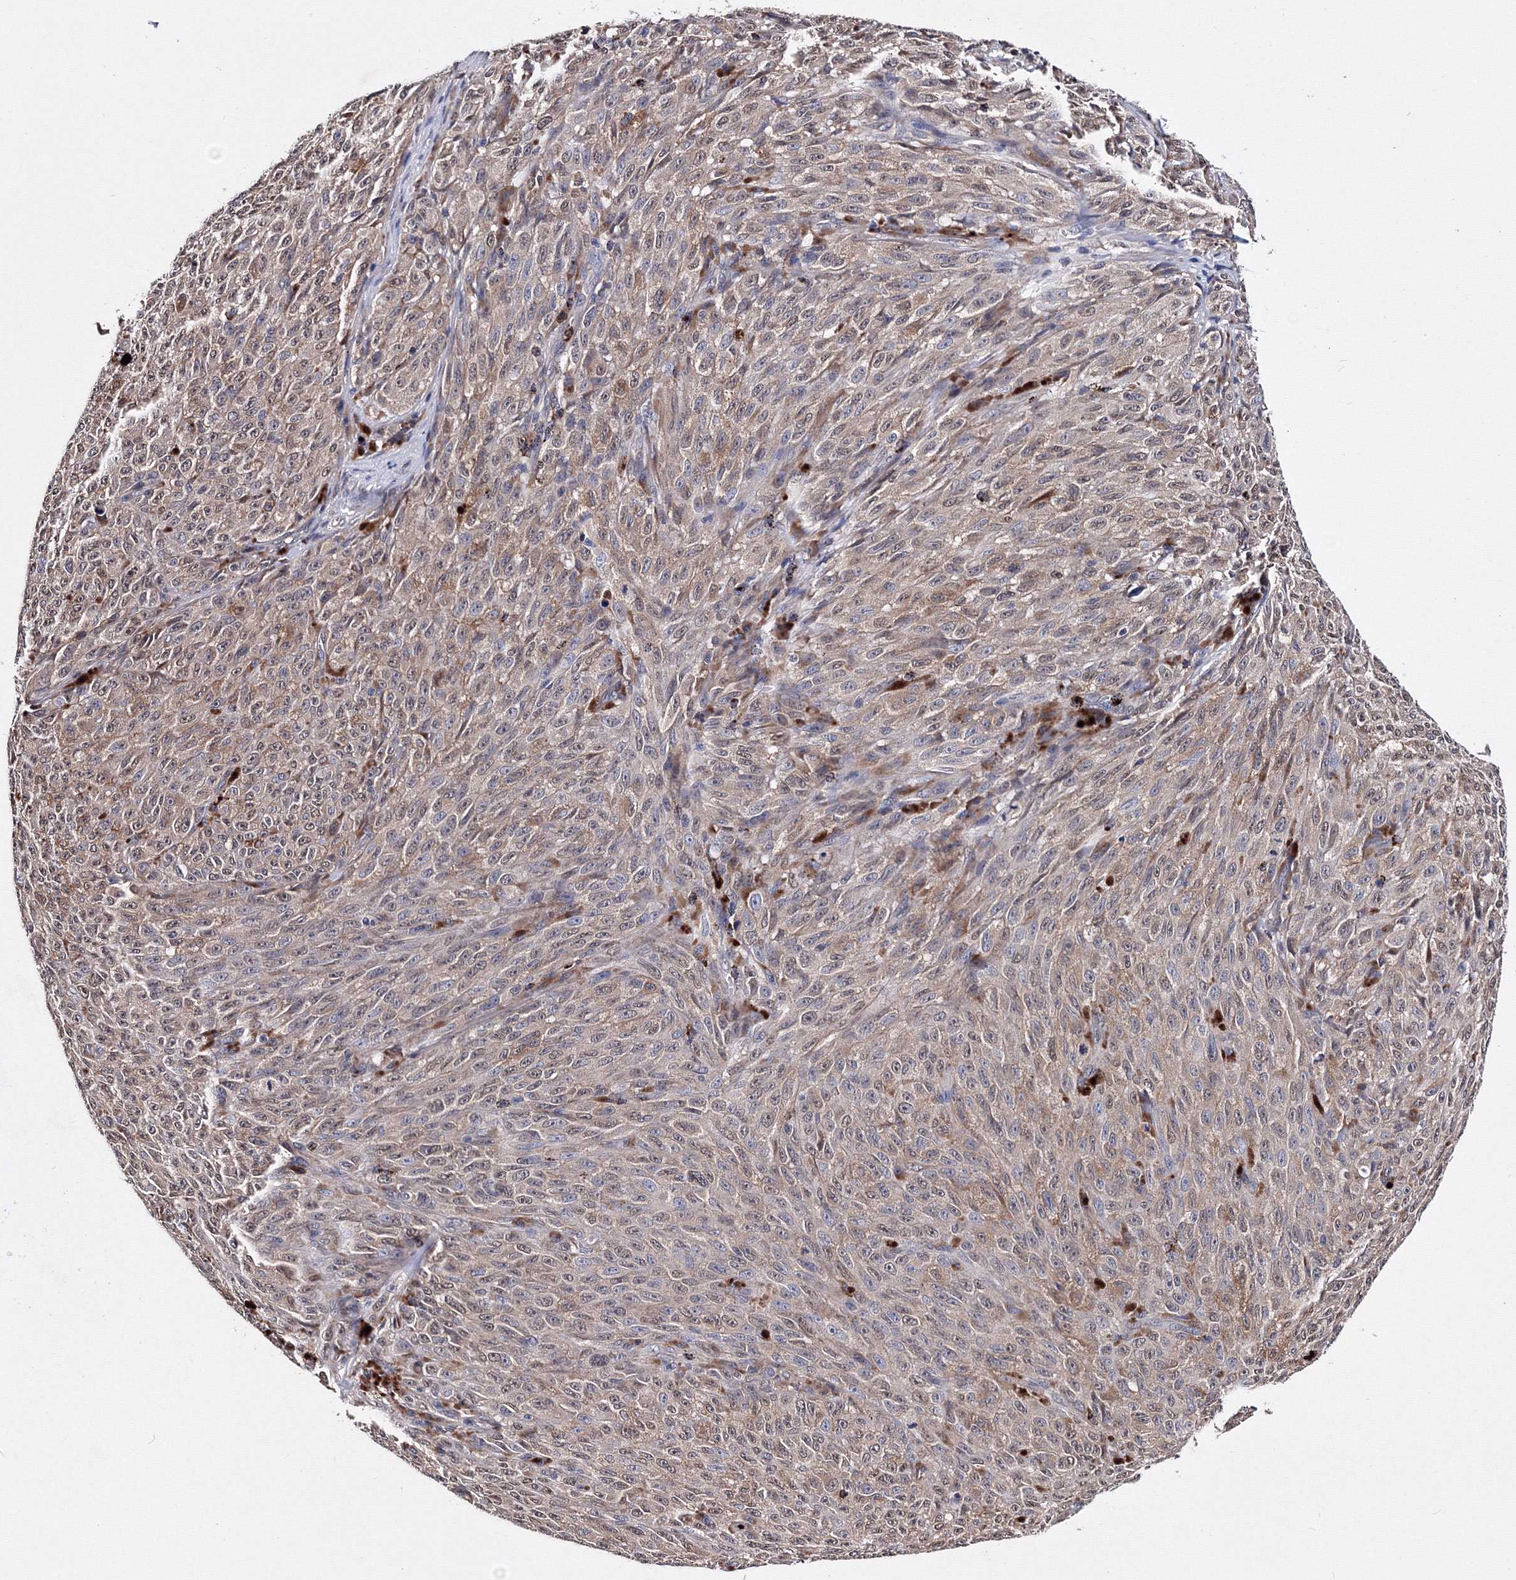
{"staining": {"intensity": "weak", "quantity": ">75%", "location": "cytoplasmic/membranous"}, "tissue": "melanoma", "cell_type": "Tumor cells", "image_type": "cancer", "snomed": [{"axis": "morphology", "description": "Malignant melanoma, NOS"}, {"axis": "topography", "description": "Skin"}], "caption": "Immunohistochemical staining of melanoma shows low levels of weak cytoplasmic/membranous positivity in about >75% of tumor cells.", "gene": "PHYKPL", "patient": {"sex": "female", "age": 82}}